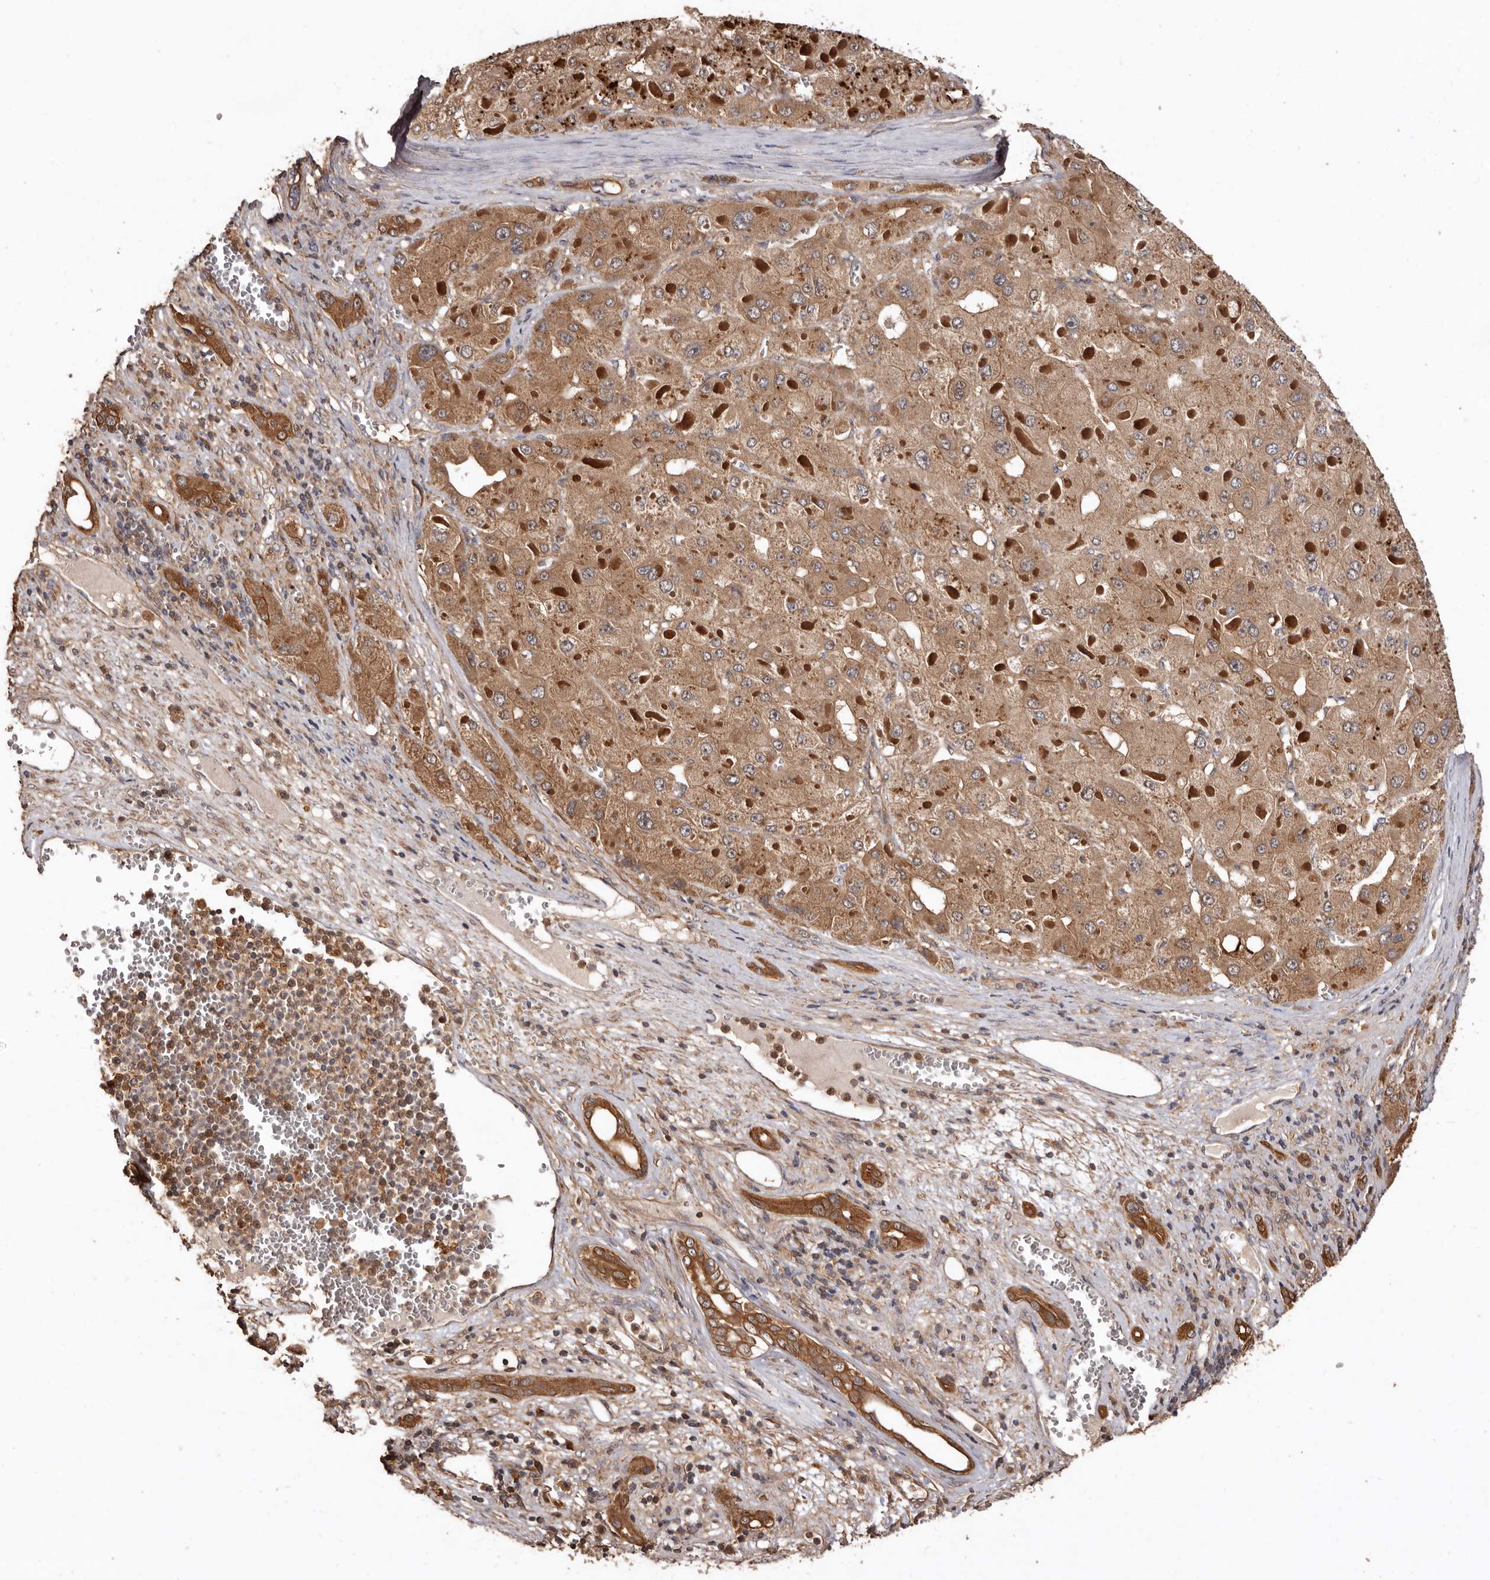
{"staining": {"intensity": "moderate", "quantity": ">75%", "location": "cytoplasmic/membranous"}, "tissue": "liver cancer", "cell_type": "Tumor cells", "image_type": "cancer", "snomed": [{"axis": "morphology", "description": "Carcinoma, Hepatocellular, NOS"}, {"axis": "topography", "description": "Liver"}], "caption": "Moderate cytoplasmic/membranous positivity is appreciated in about >75% of tumor cells in hepatocellular carcinoma (liver).", "gene": "COQ8B", "patient": {"sex": "female", "age": 73}}